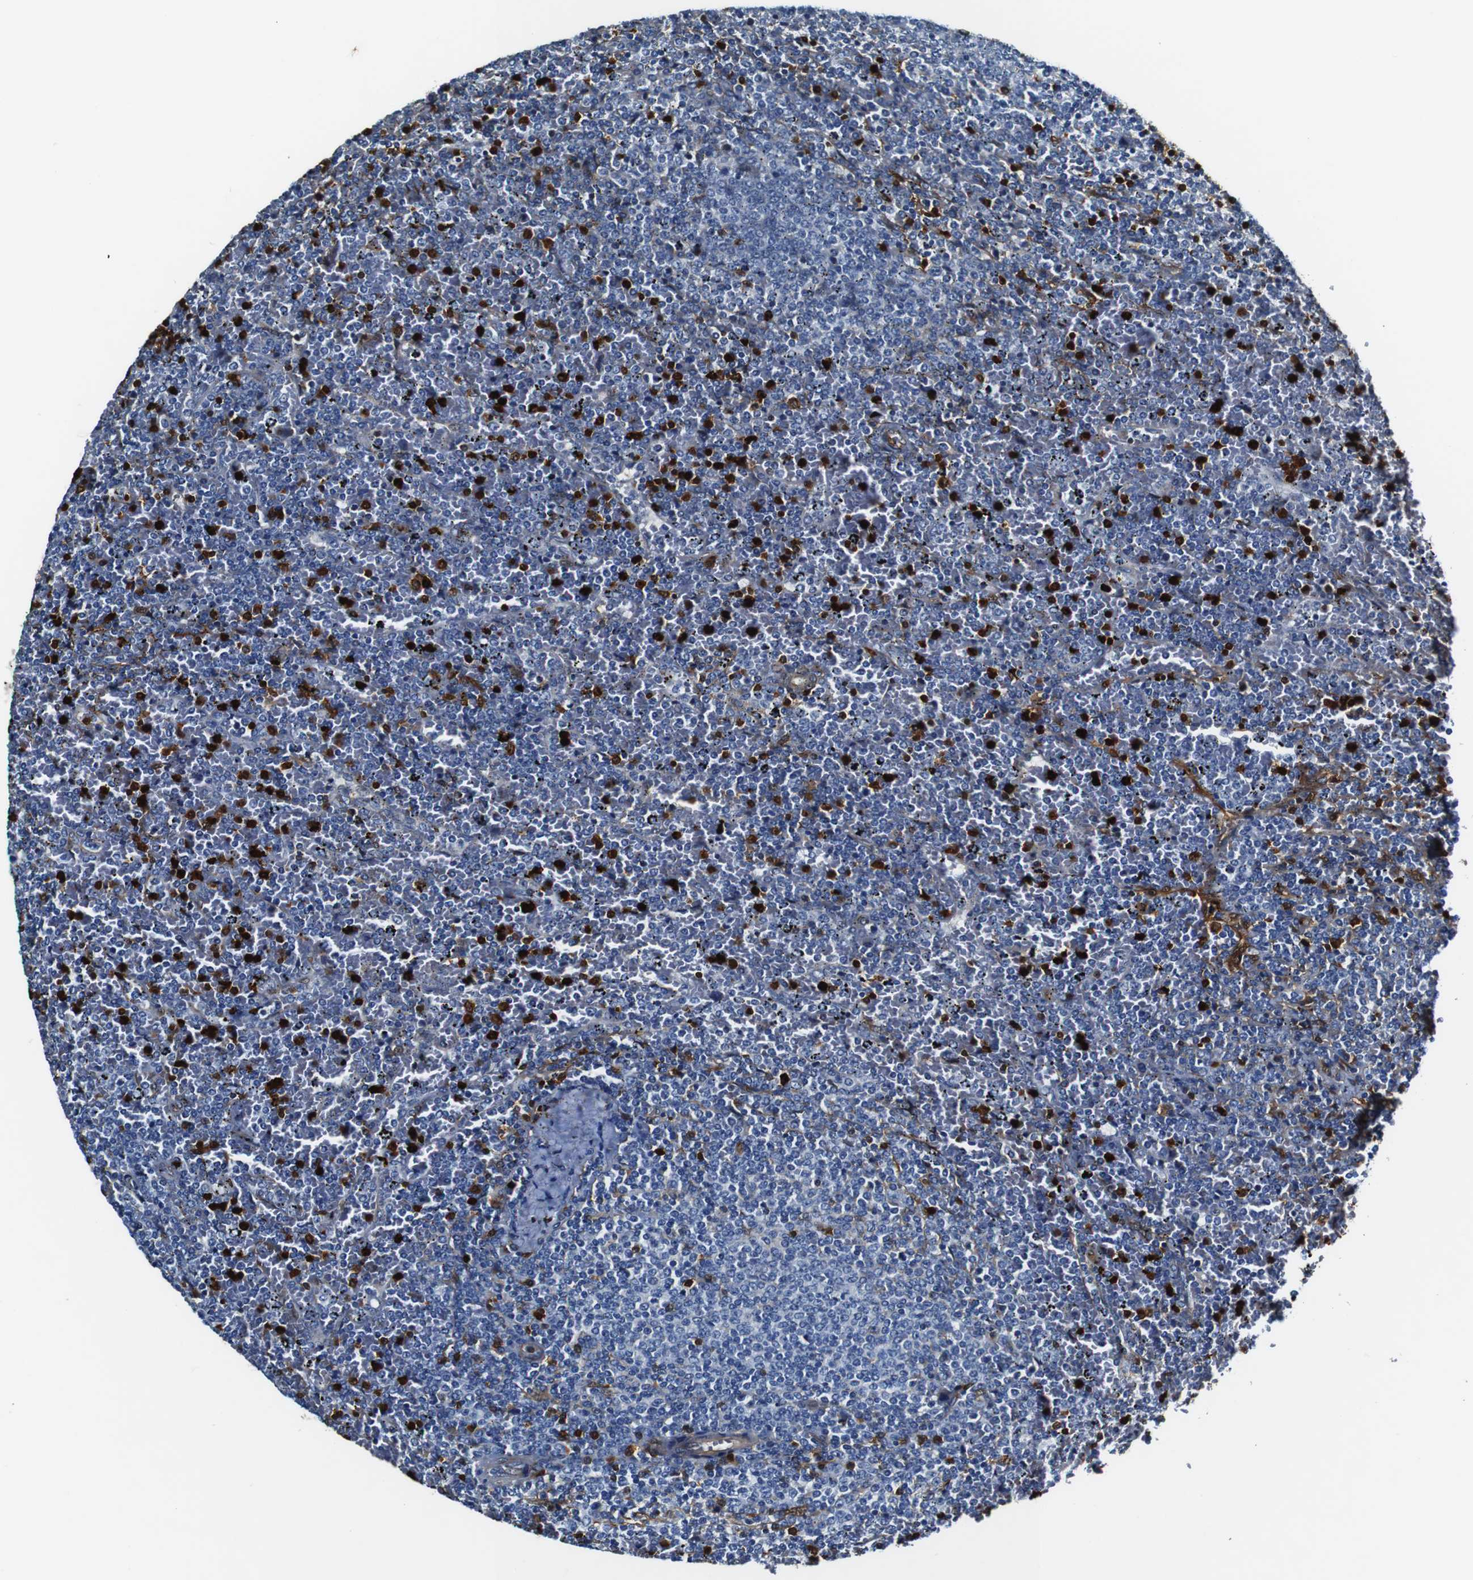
{"staining": {"intensity": "negative", "quantity": "none", "location": "none"}, "tissue": "lymphoma", "cell_type": "Tumor cells", "image_type": "cancer", "snomed": [{"axis": "morphology", "description": "Malignant lymphoma, non-Hodgkin's type, Low grade"}, {"axis": "topography", "description": "Spleen"}], "caption": "High power microscopy micrograph of an immunohistochemistry photomicrograph of malignant lymphoma, non-Hodgkin's type (low-grade), revealing no significant expression in tumor cells. The staining is performed using DAB brown chromogen with nuclei counter-stained in using hematoxylin.", "gene": "ANXA1", "patient": {"sex": "female", "age": 77}}